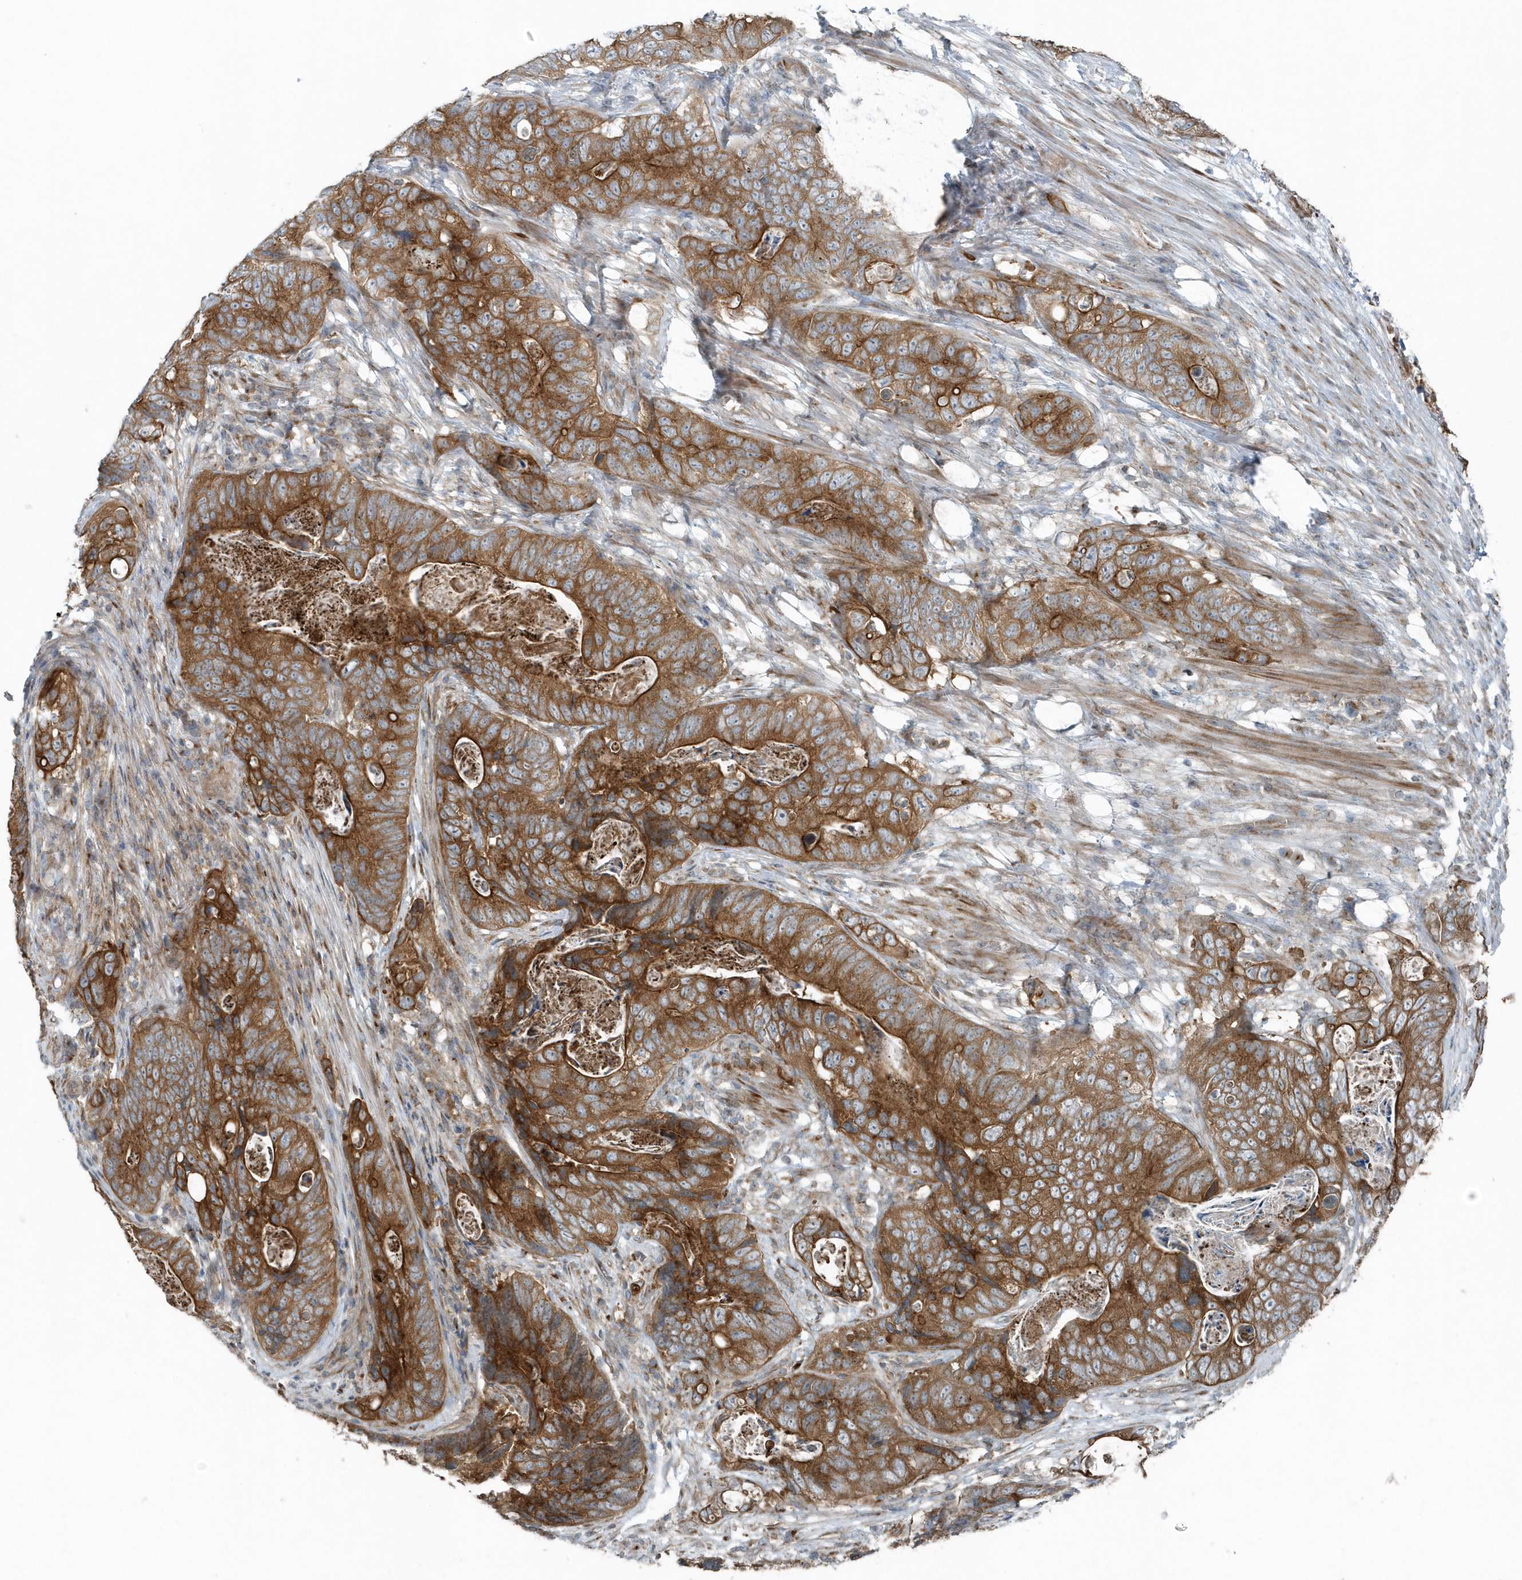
{"staining": {"intensity": "moderate", "quantity": ">75%", "location": "cytoplasmic/membranous"}, "tissue": "stomach cancer", "cell_type": "Tumor cells", "image_type": "cancer", "snomed": [{"axis": "morphology", "description": "Normal tissue, NOS"}, {"axis": "morphology", "description": "Adenocarcinoma, NOS"}, {"axis": "topography", "description": "Stomach"}], "caption": "The image displays a brown stain indicating the presence of a protein in the cytoplasmic/membranous of tumor cells in adenocarcinoma (stomach). (DAB (3,3'-diaminobenzidine) = brown stain, brightfield microscopy at high magnification).", "gene": "GCC2", "patient": {"sex": "female", "age": 89}}